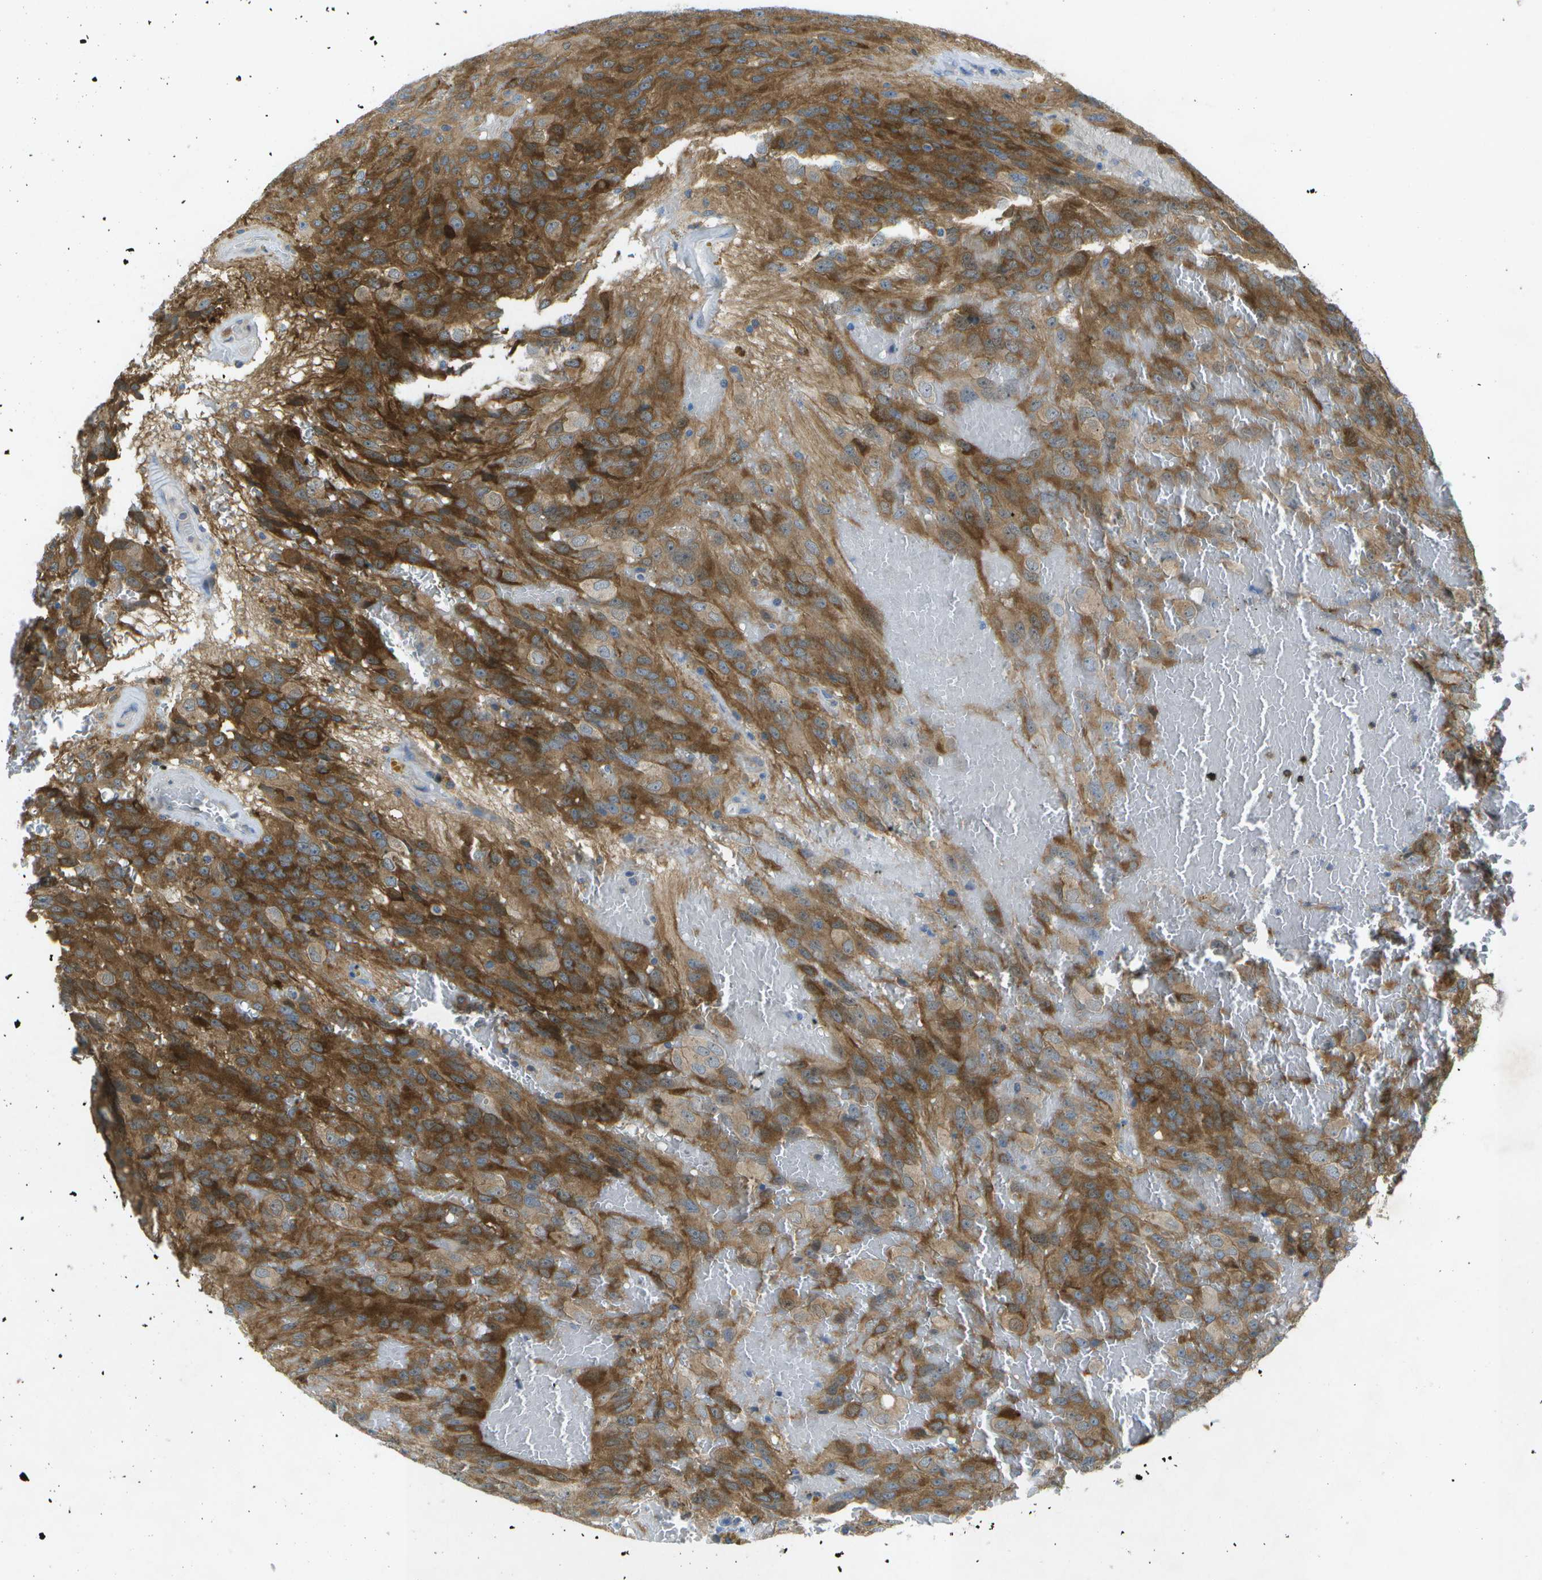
{"staining": {"intensity": "weak", "quantity": ">75%", "location": "cytoplasmic/membranous"}, "tissue": "glioma", "cell_type": "Tumor cells", "image_type": "cancer", "snomed": [{"axis": "morphology", "description": "Glioma, malignant, High grade"}, {"axis": "topography", "description": "Brain"}], "caption": "This micrograph demonstrates immunohistochemistry (IHC) staining of human glioma, with low weak cytoplasmic/membranous staining in about >75% of tumor cells.", "gene": "WNK2", "patient": {"sex": "male", "age": 32}}